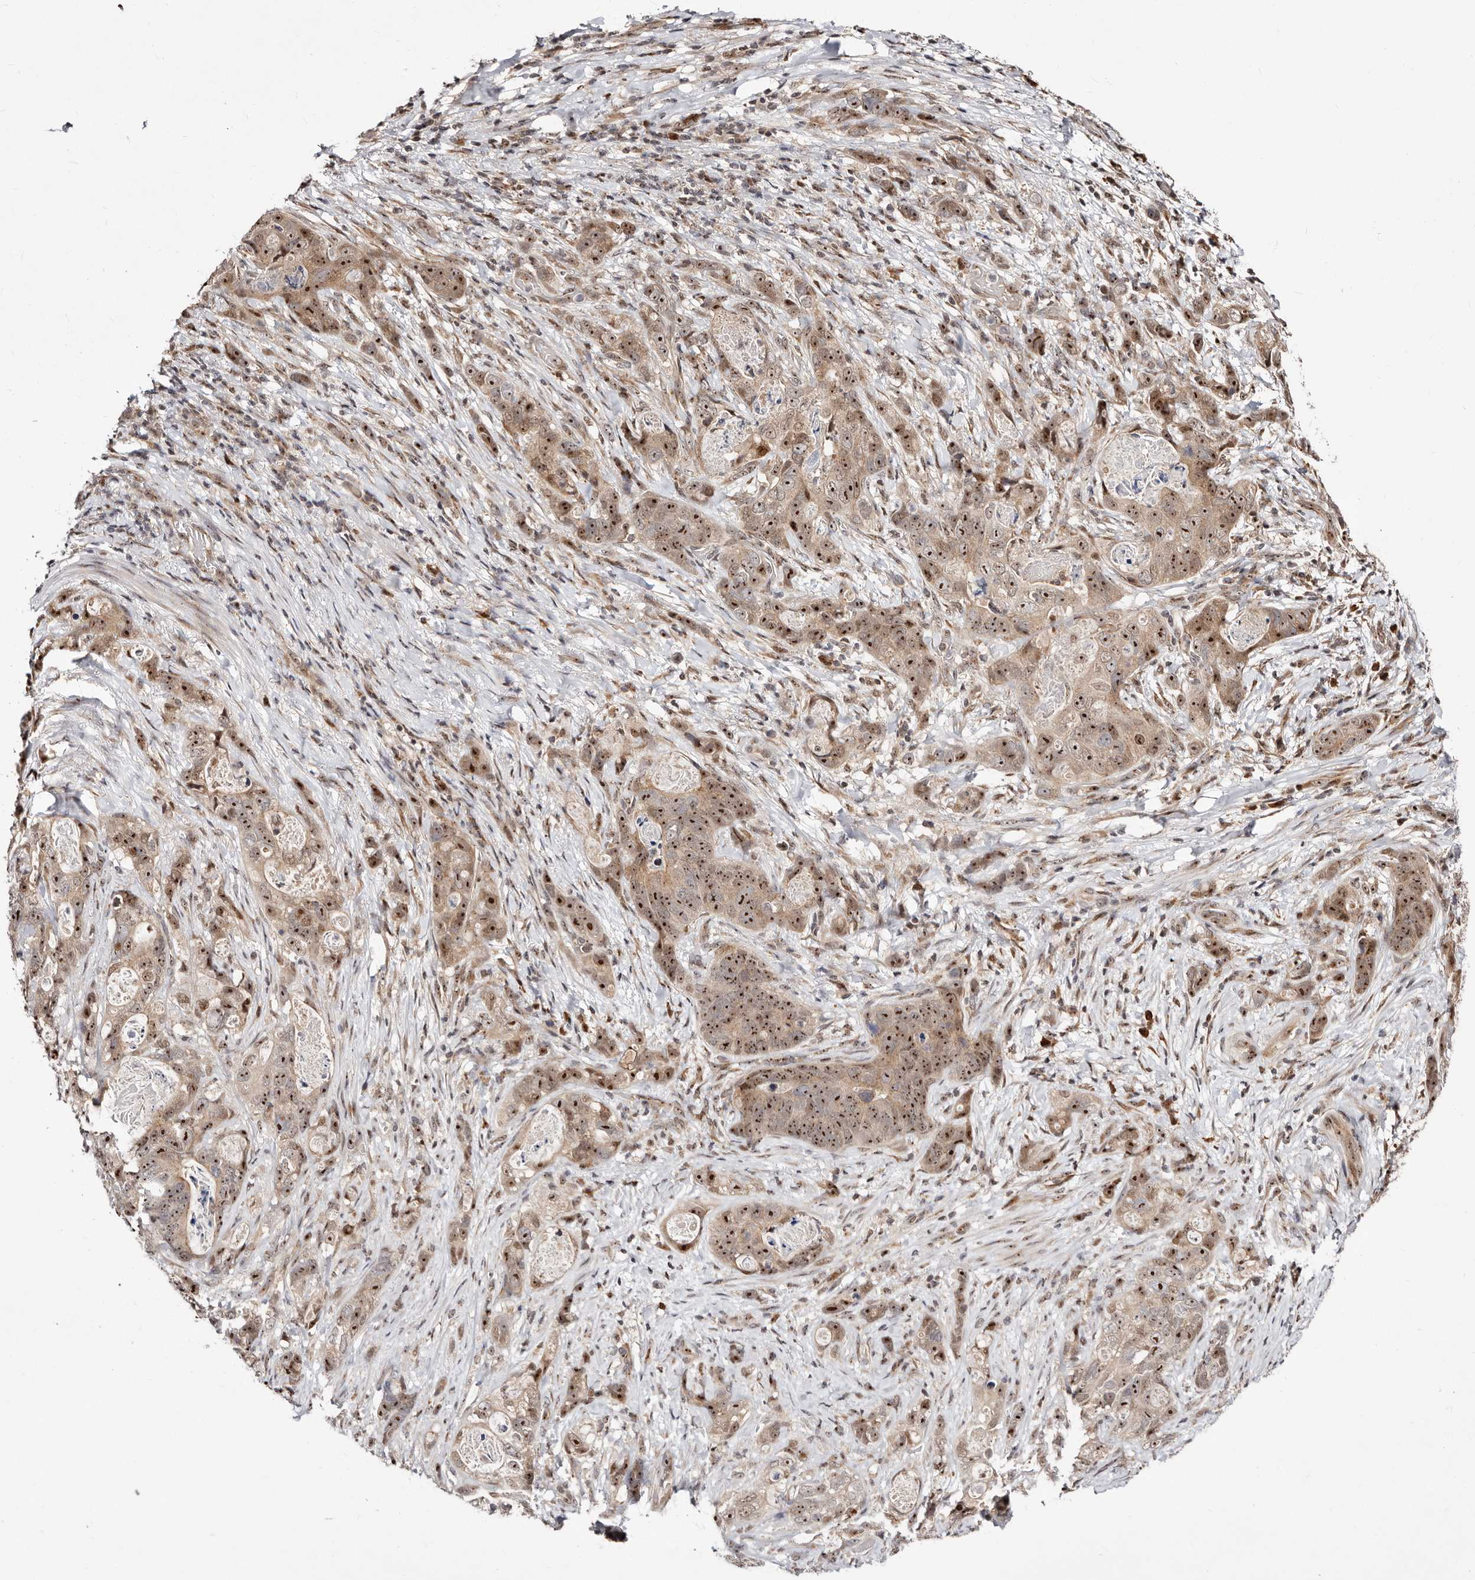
{"staining": {"intensity": "strong", "quantity": ">75%", "location": "cytoplasmic/membranous,nuclear"}, "tissue": "stomach cancer", "cell_type": "Tumor cells", "image_type": "cancer", "snomed": [{"axis": "morphology", "description": "Normal tissue, NOS"}, {"axis": "morphology", "description": "Adenocarcinoma, NOS"}, {"axis": "topography", "description": "Stomach"}], "caption": "A micrograph of human adenocarcinoma (stomach) stained for a protein reveals strong cytoplasmic/membranous and nuclear brown staining in tumor cells.", "gene": "APOL6", "patient": {"sex": "female", "age": 89}}